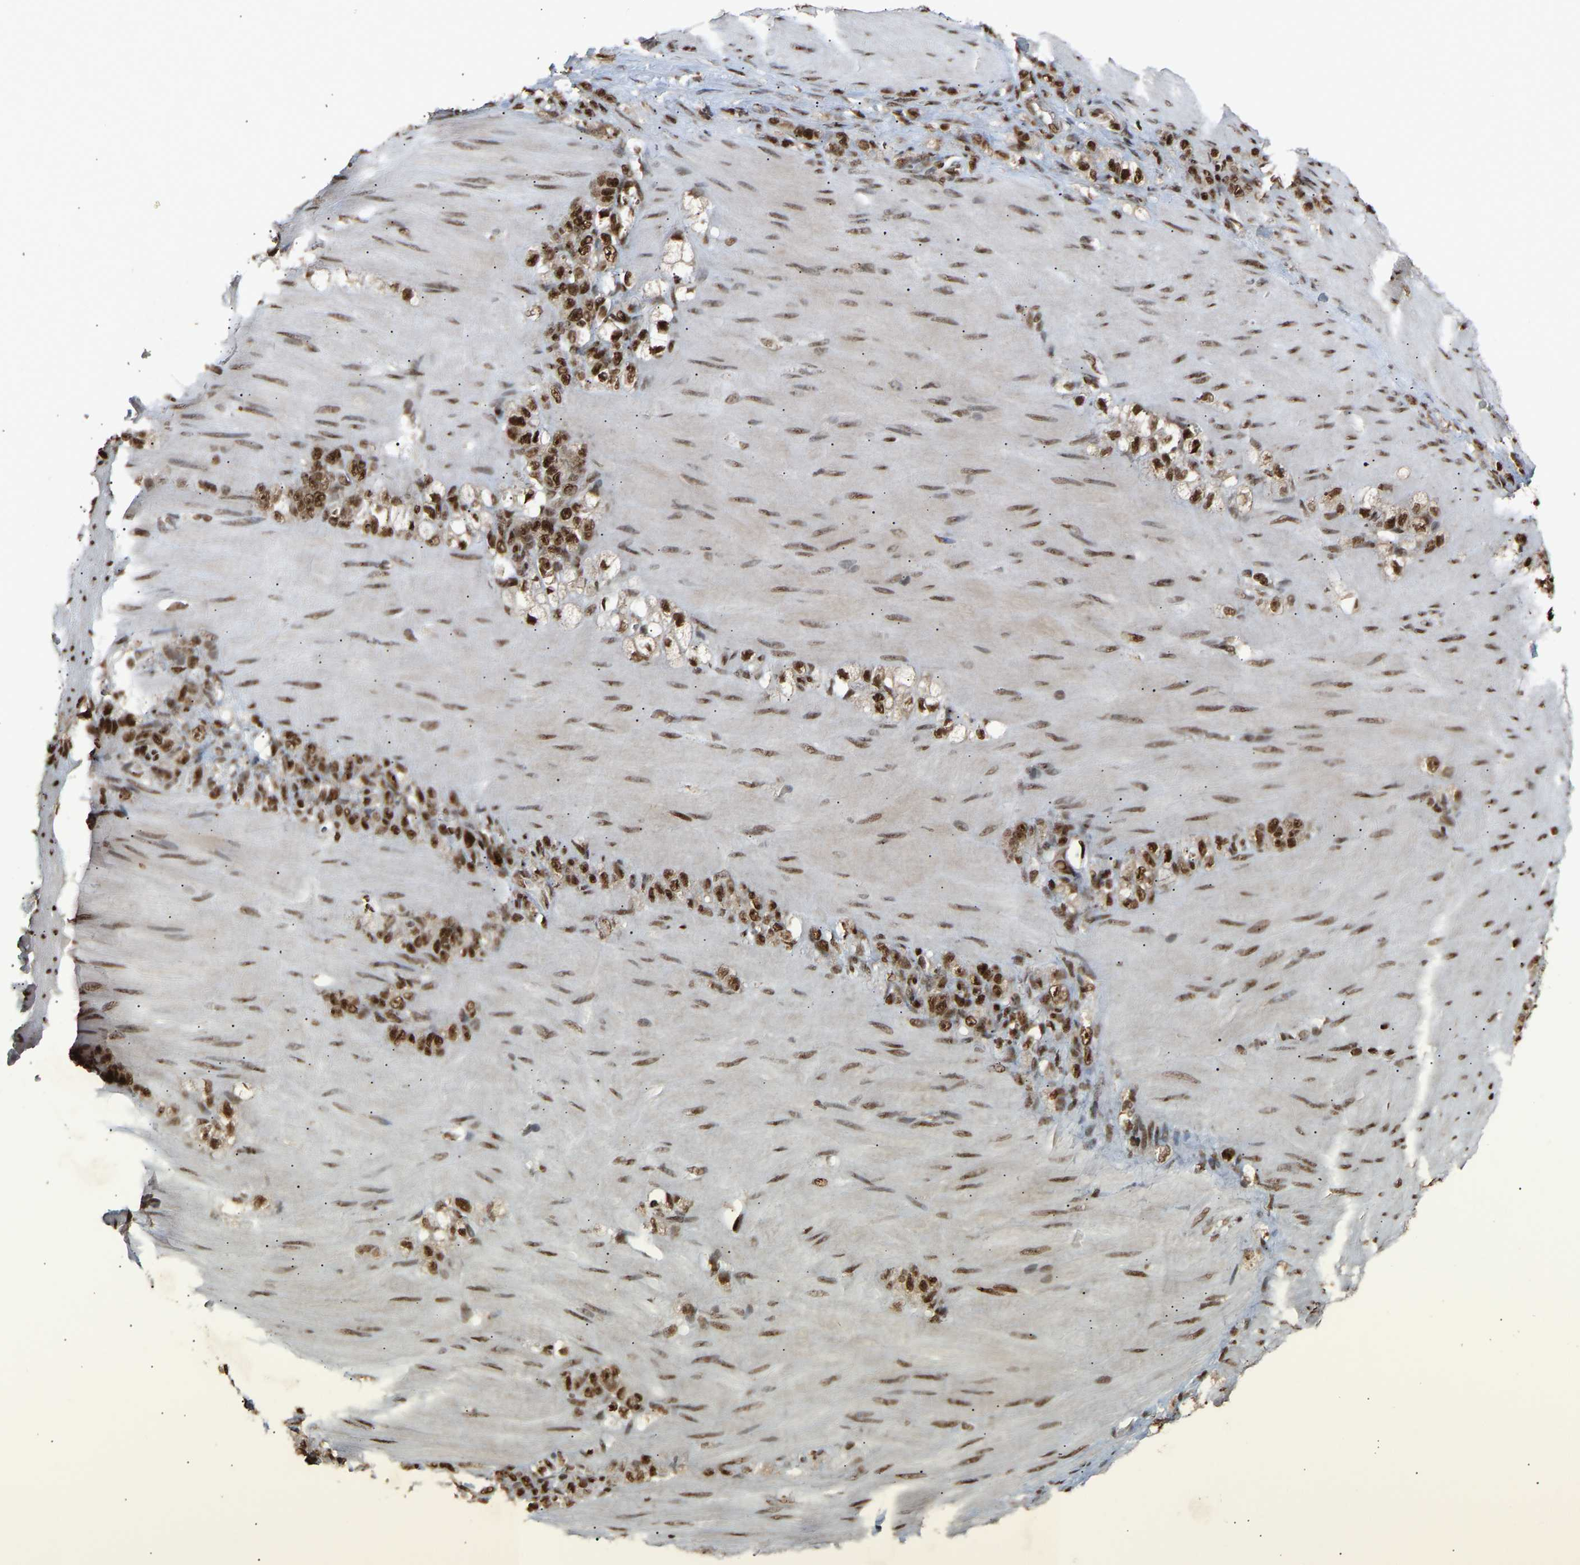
{"staining": {"intensity": "strong", "quantity": ">75%", "location": "nuclear"}, "tissue": "stomach cancer", "cell_type": "Tumor cells", "image_type": "cancer", "snomed": [{"axis": "morphology", "description": "Normal tissue, NOS"}, {"axis": "morphology", "description": "Adenocarcinoma, NOS"}, {"axis": "topography", "description": "Stomach"}], "caption": "This is an image of IHC staining of adenocarcinoma (stomach), which shows strong staining in the nuclear of tumor cells.", "gene": "ALYREF", "patient": {"sex": "male", "age": 82}}